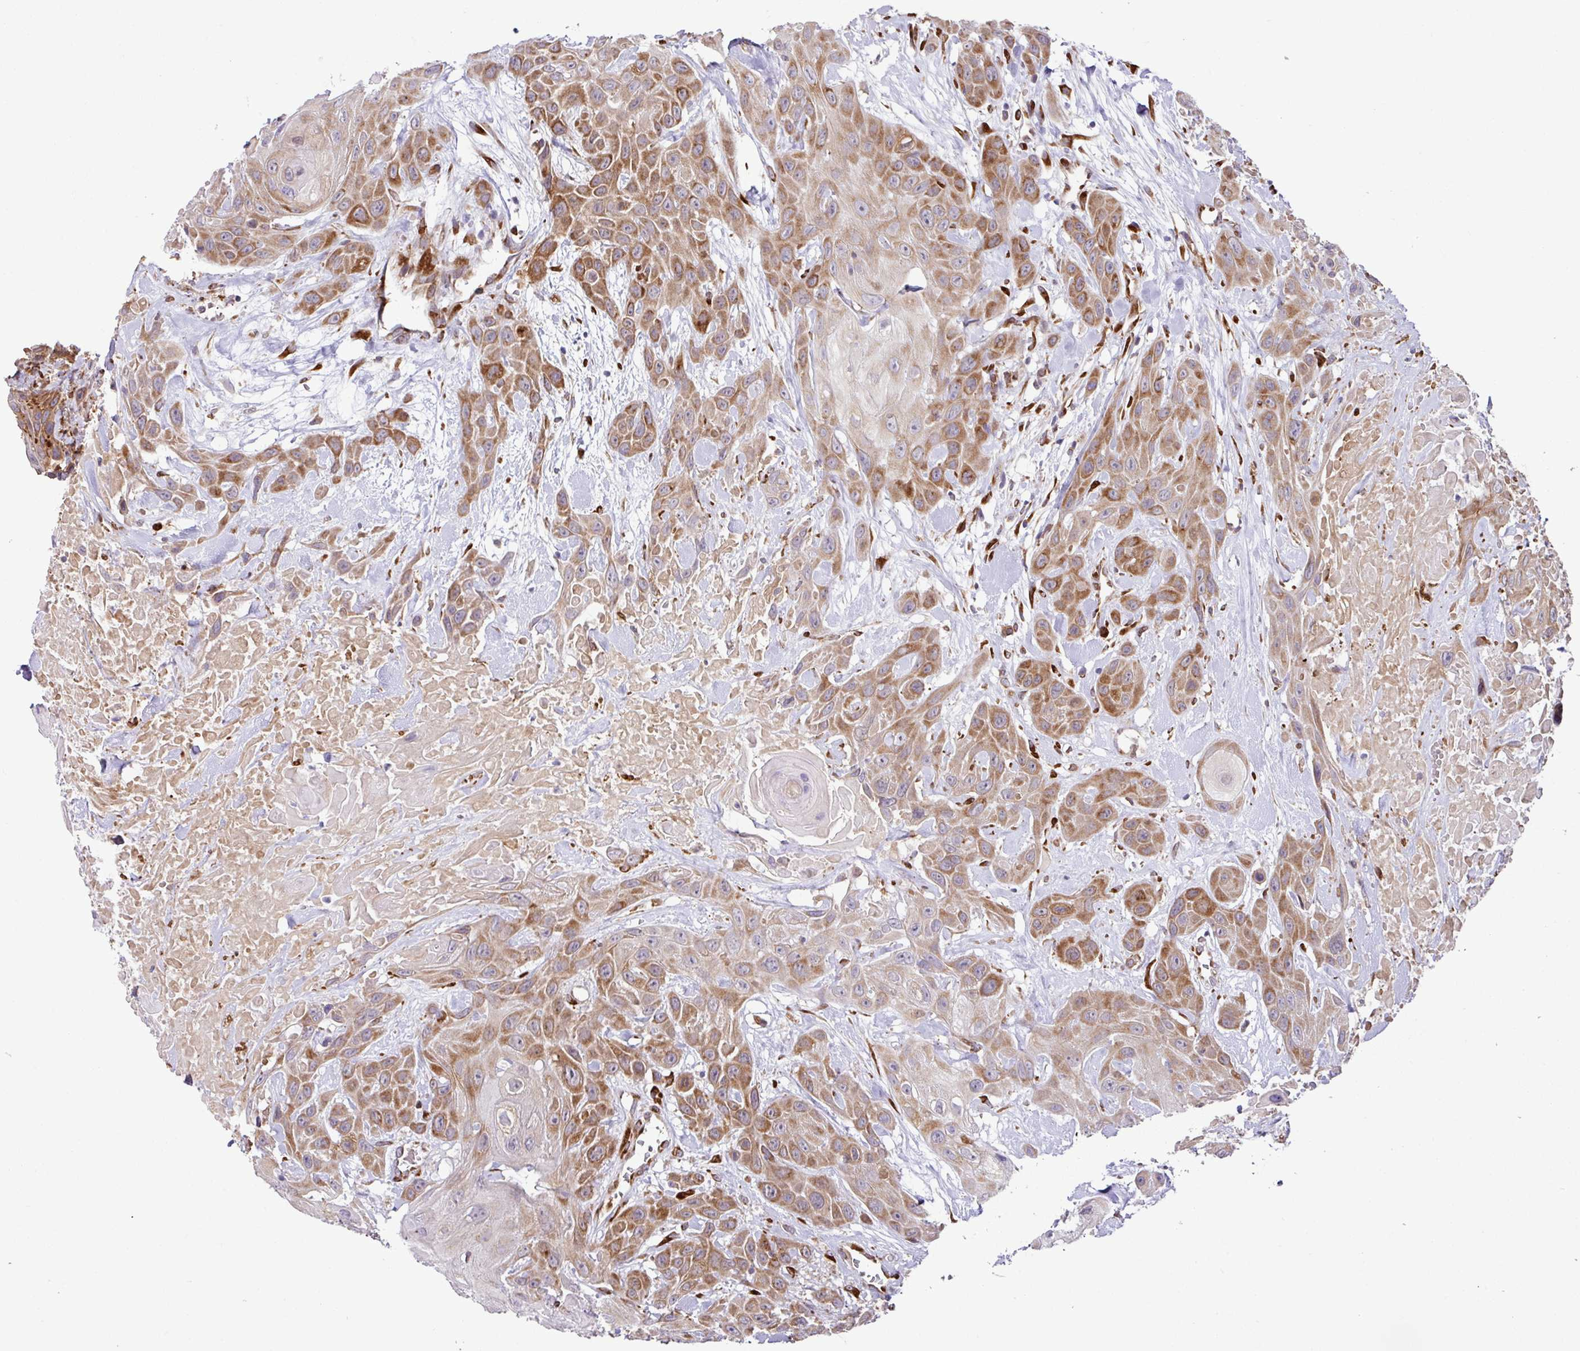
{"staining": {"intensity": "moderate", "quantity": ">75%", "location": "cytoplasmic/membranous"}, "tissue": "head and neck cancer", "cell_type": "Tumor cells", "image_type": "cancer", "snomed": [{"axis": "morphology", "description": "Squamous cell carcinoma, NOS"}, {"axis": "topography", "description": "Head-Neck"}], "caption": "Protein staining of squamous cell carcinoma (head and neck) tissue exhibits moderate cytoplasmic/membranous staining in approximately >75% of tumor cells. Using DAB (3,3'-diaminobenzidine) (brown) and hematoxylin (blue) stains, captured at high magnification using brightfield microscopy.", "gene": "SLC39A7", "patient": {"sex": "male", "age": 81}}